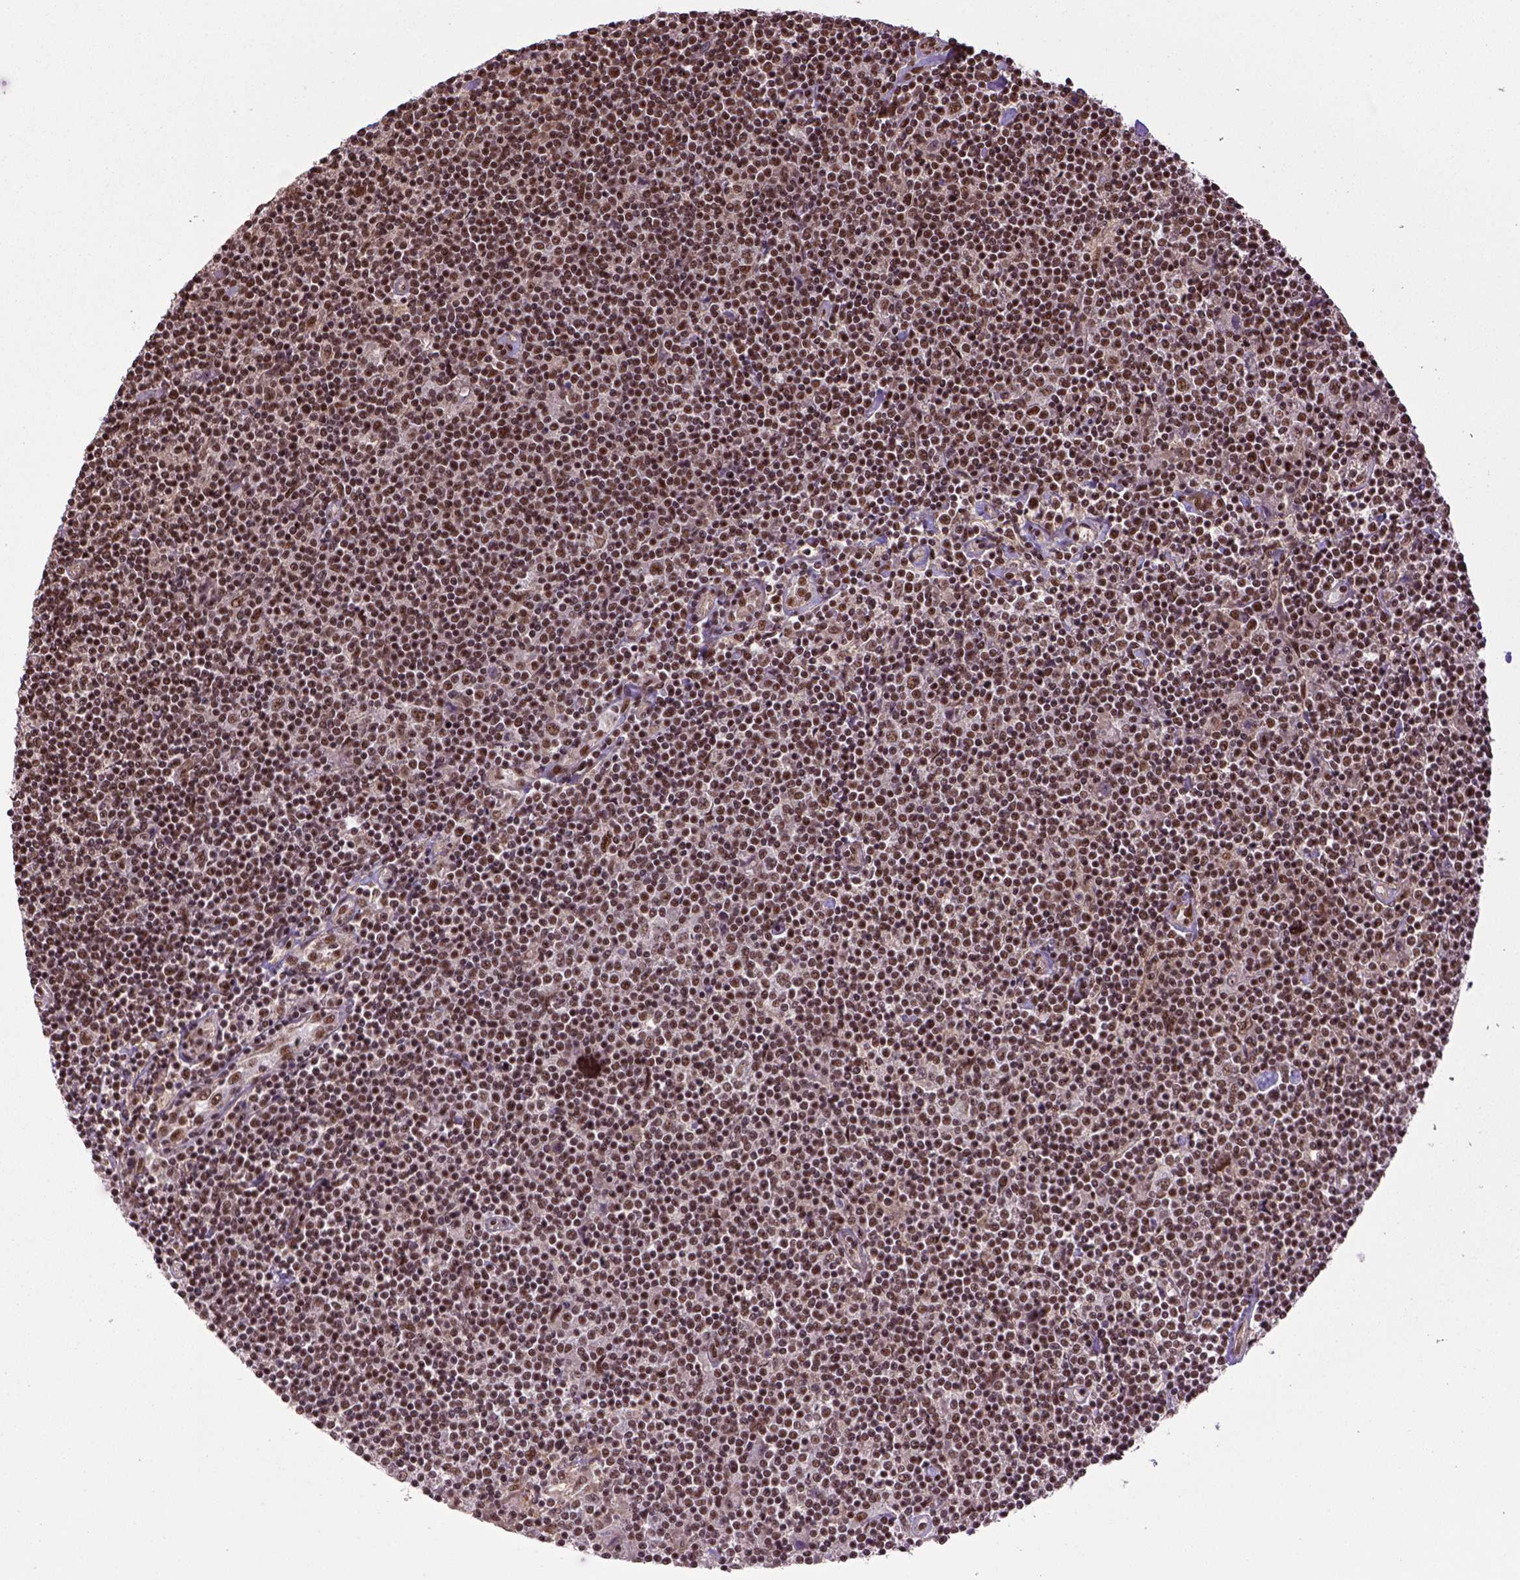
{"staining": {"intensity": "strong", "quantity": ">75%", "location": "nuclear"}, "tissue": "lymphoma", "cell_type": "Tumor cells", "image_type": "cancer", "snomed": [{"axis": "morphology", "description": "Hodgkin's disease, NOS"}, {"axis": "topography", "description": "Lymph node"}], "caption": "The image reveals immunohistochemical staining of Hodgkin's disease. There is strong nuclear expression is seen in approximately >75% of tumor cells.", "gene": "PPIG", "patient": {"sex": "male", "age": 40}}